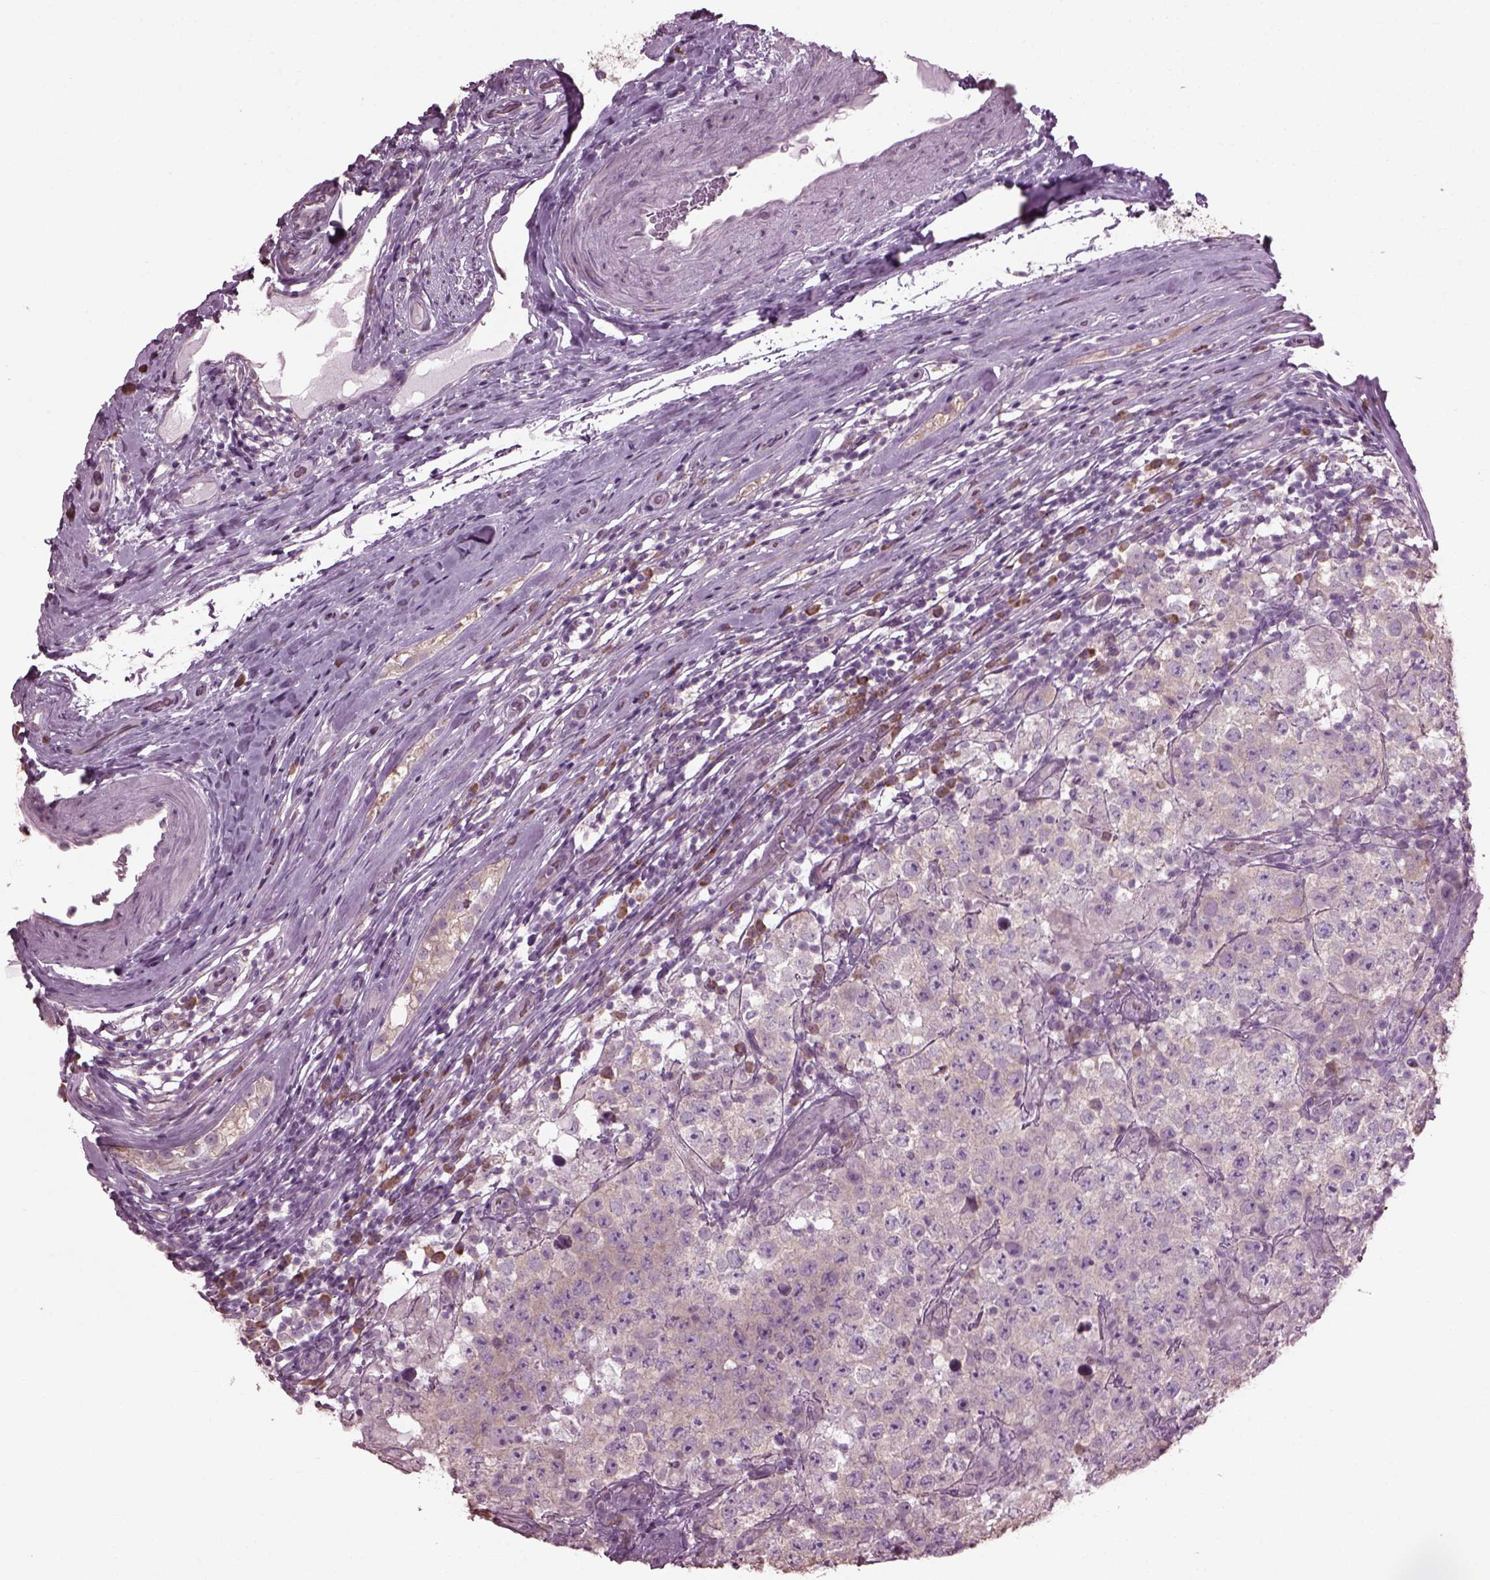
{"staining": {"intensity": "negative", "quantity": "none", "location": "none"}, "tissue": "testis cancer", "cell_type": "Tumor cells", "image_type": "cancer", "snomed": [{"axis": "morphology", "description": "Seminoma, NOS"}, {"axis": "morphology", "description": "Carcinoma, Embryonal, NOS"}, {"axis": "topography", "description": "Testis"}], "caption": "A photomicrograph of human testis seminoma is negative for staining in tumor cells. (DAB immunohistochemistry (IHC) with hematoxylin counter stain).", "gene": "CABP5", "patient": {"sex": "male", "age": 41}}